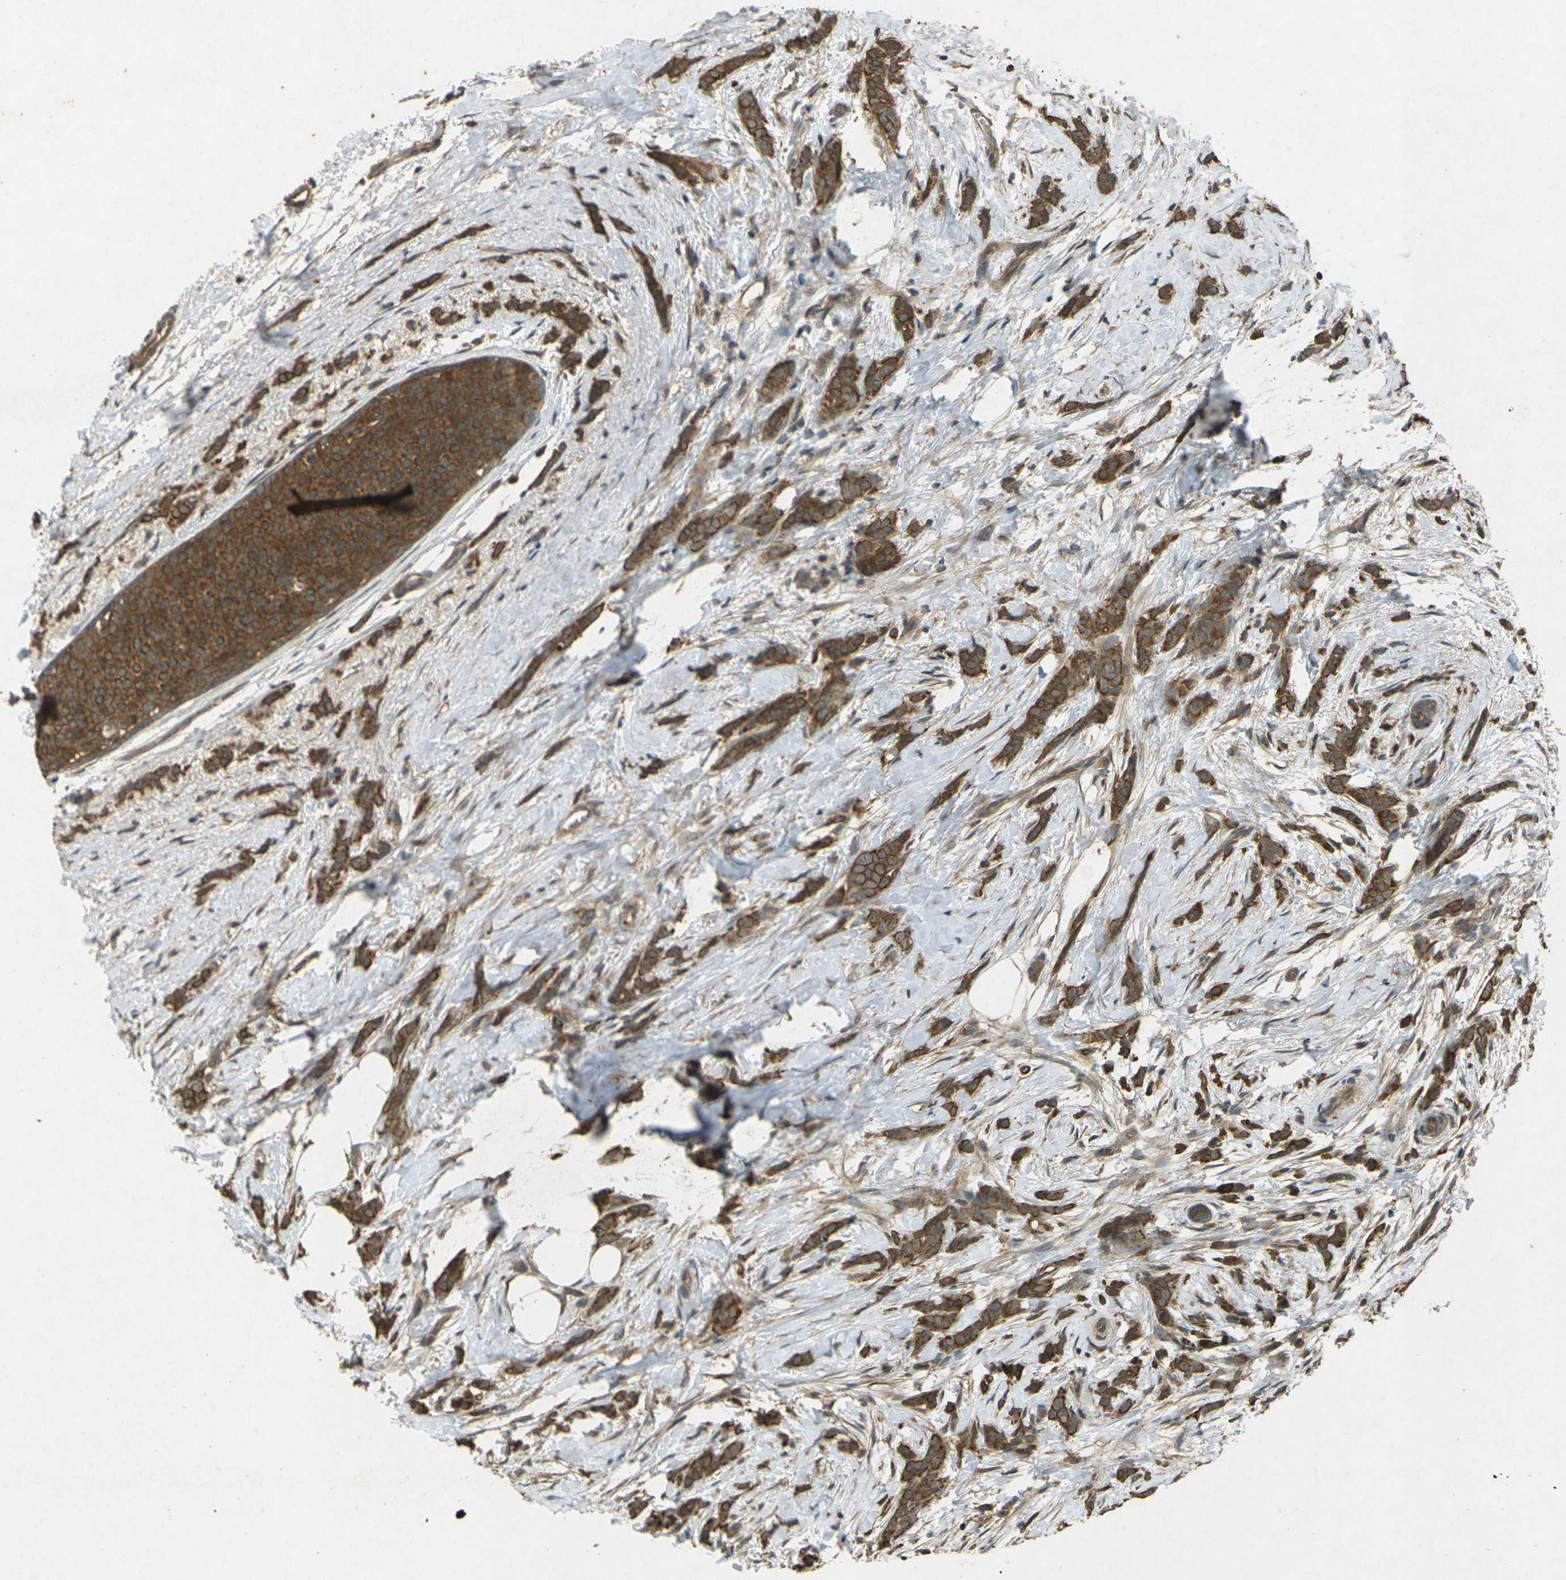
{"staining": {"intensity": "strong", "quantity": ">75%", "location": "cytoplasmic/membranous"}, "tissue": "breast cancer", "cell_type": "Tumor cells", "image_type": "cancer", "snomed": [{"axis": "morphology", "description": "Lobular carcinoma, in situ"}, {"axis": "morphology", "description": "Lobular carcinoma"}, {"axis": "topography", "description": "Breast"}], "caption": "Breast lobular carcinoma in situ stained with immunohistochemistry (IHC) exhibits strong cytoplasmic/membranous expression in about >75% of tumor cells. (Brightfield microscopy of DAB IHC at high magnification).", "gene": "TAP1", "patient": {"sex": "female", "age": 41}}